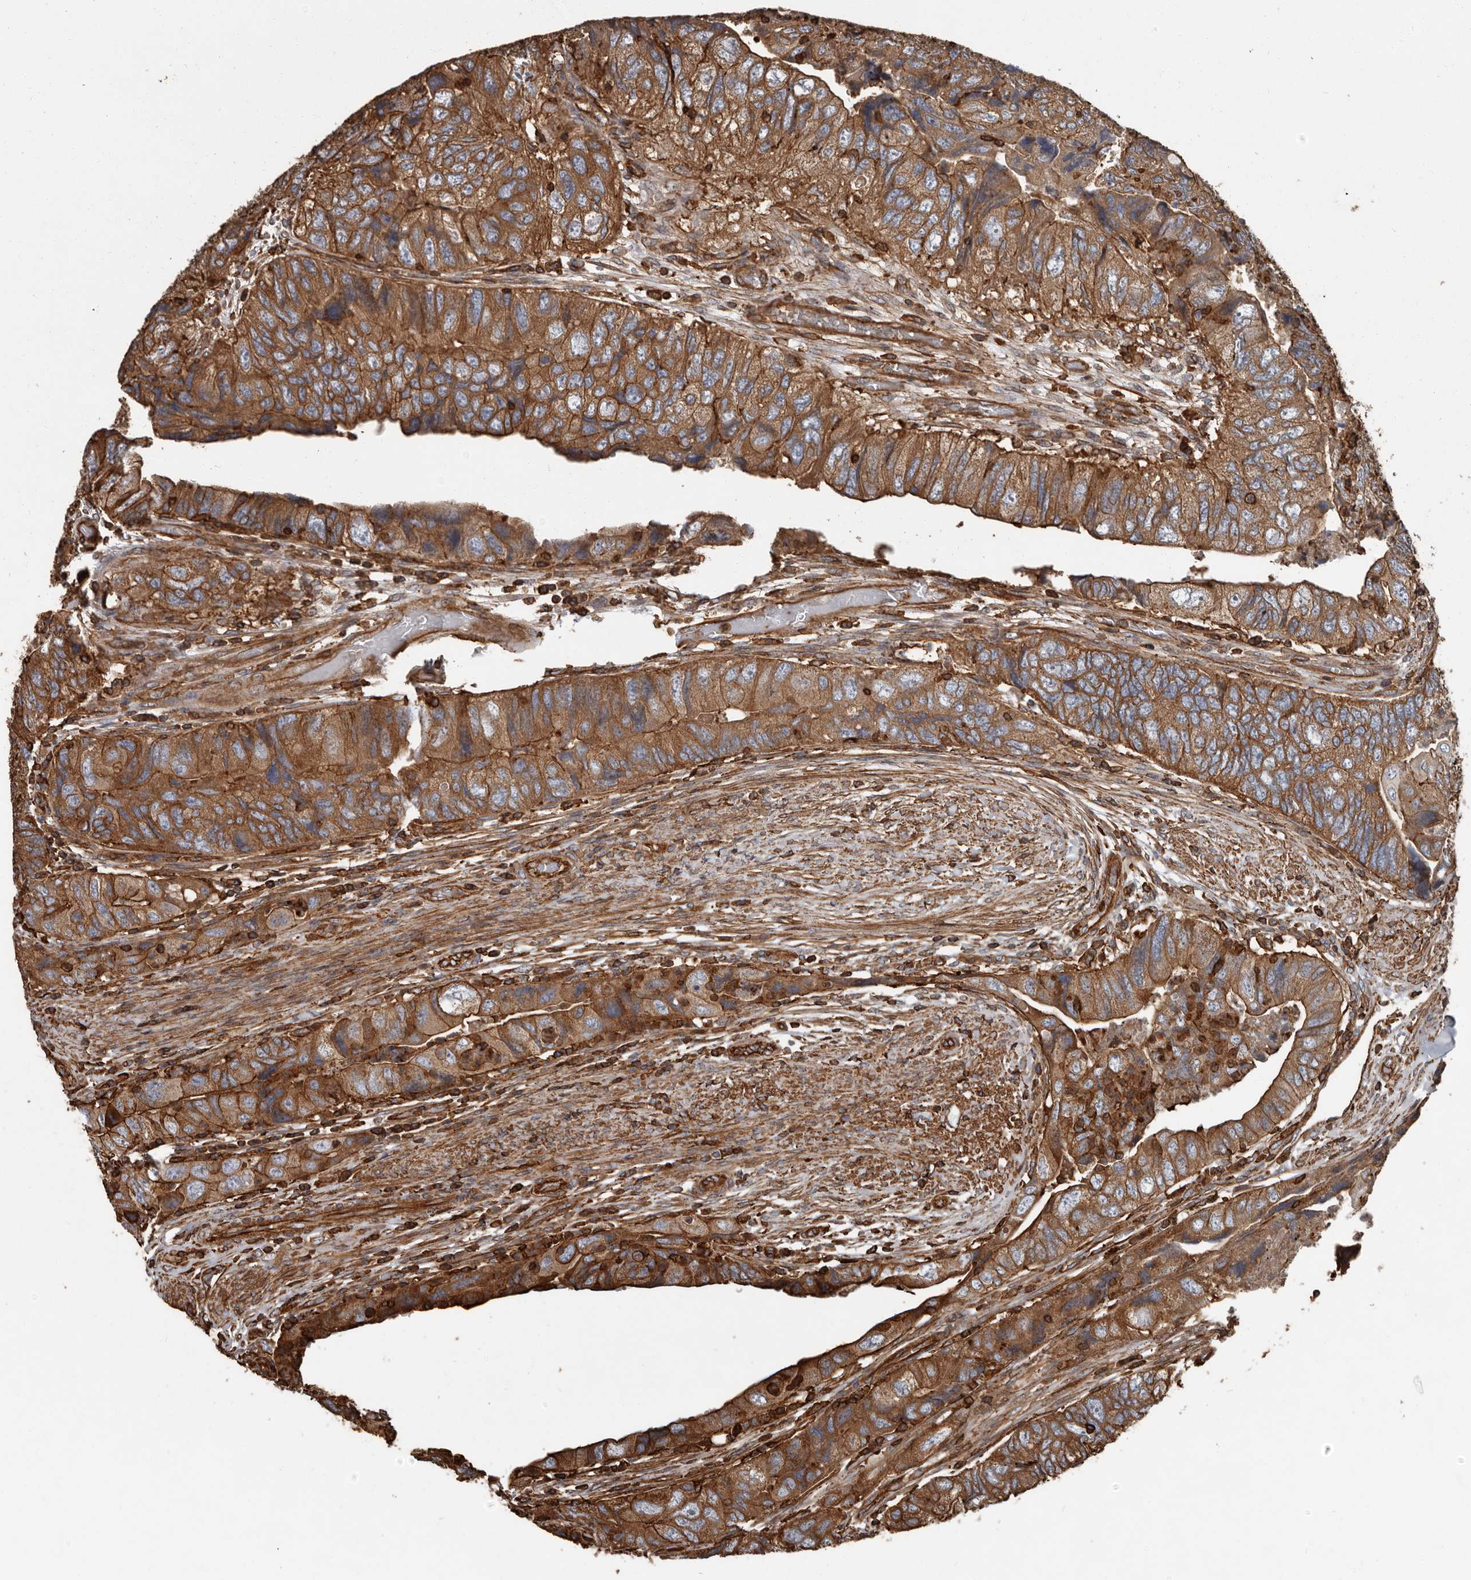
{"staining": {"intensity": "strong", "quantity": ">75%", "location": "cytoplasmic/membranous"}, "tissue": "colorectal cancer", "cell_type": "Tumor cells", "image_type": "cancer", "snomed": [{"axis": "morphology", "description": "Adenocarcinoma, NOS"}, {"axis": "topography", "description": "Rectum"}], "caption": "Immunohistochemistry histopathology image of human adenocarcinoma (colorectal) stained for a protein (brown), which reveals high levels of strong cytoplasmic/membranous staining in about >75% of tumor cells.", "gene": "DENND6B", "patient": {"sex": "male", "age": 63}}